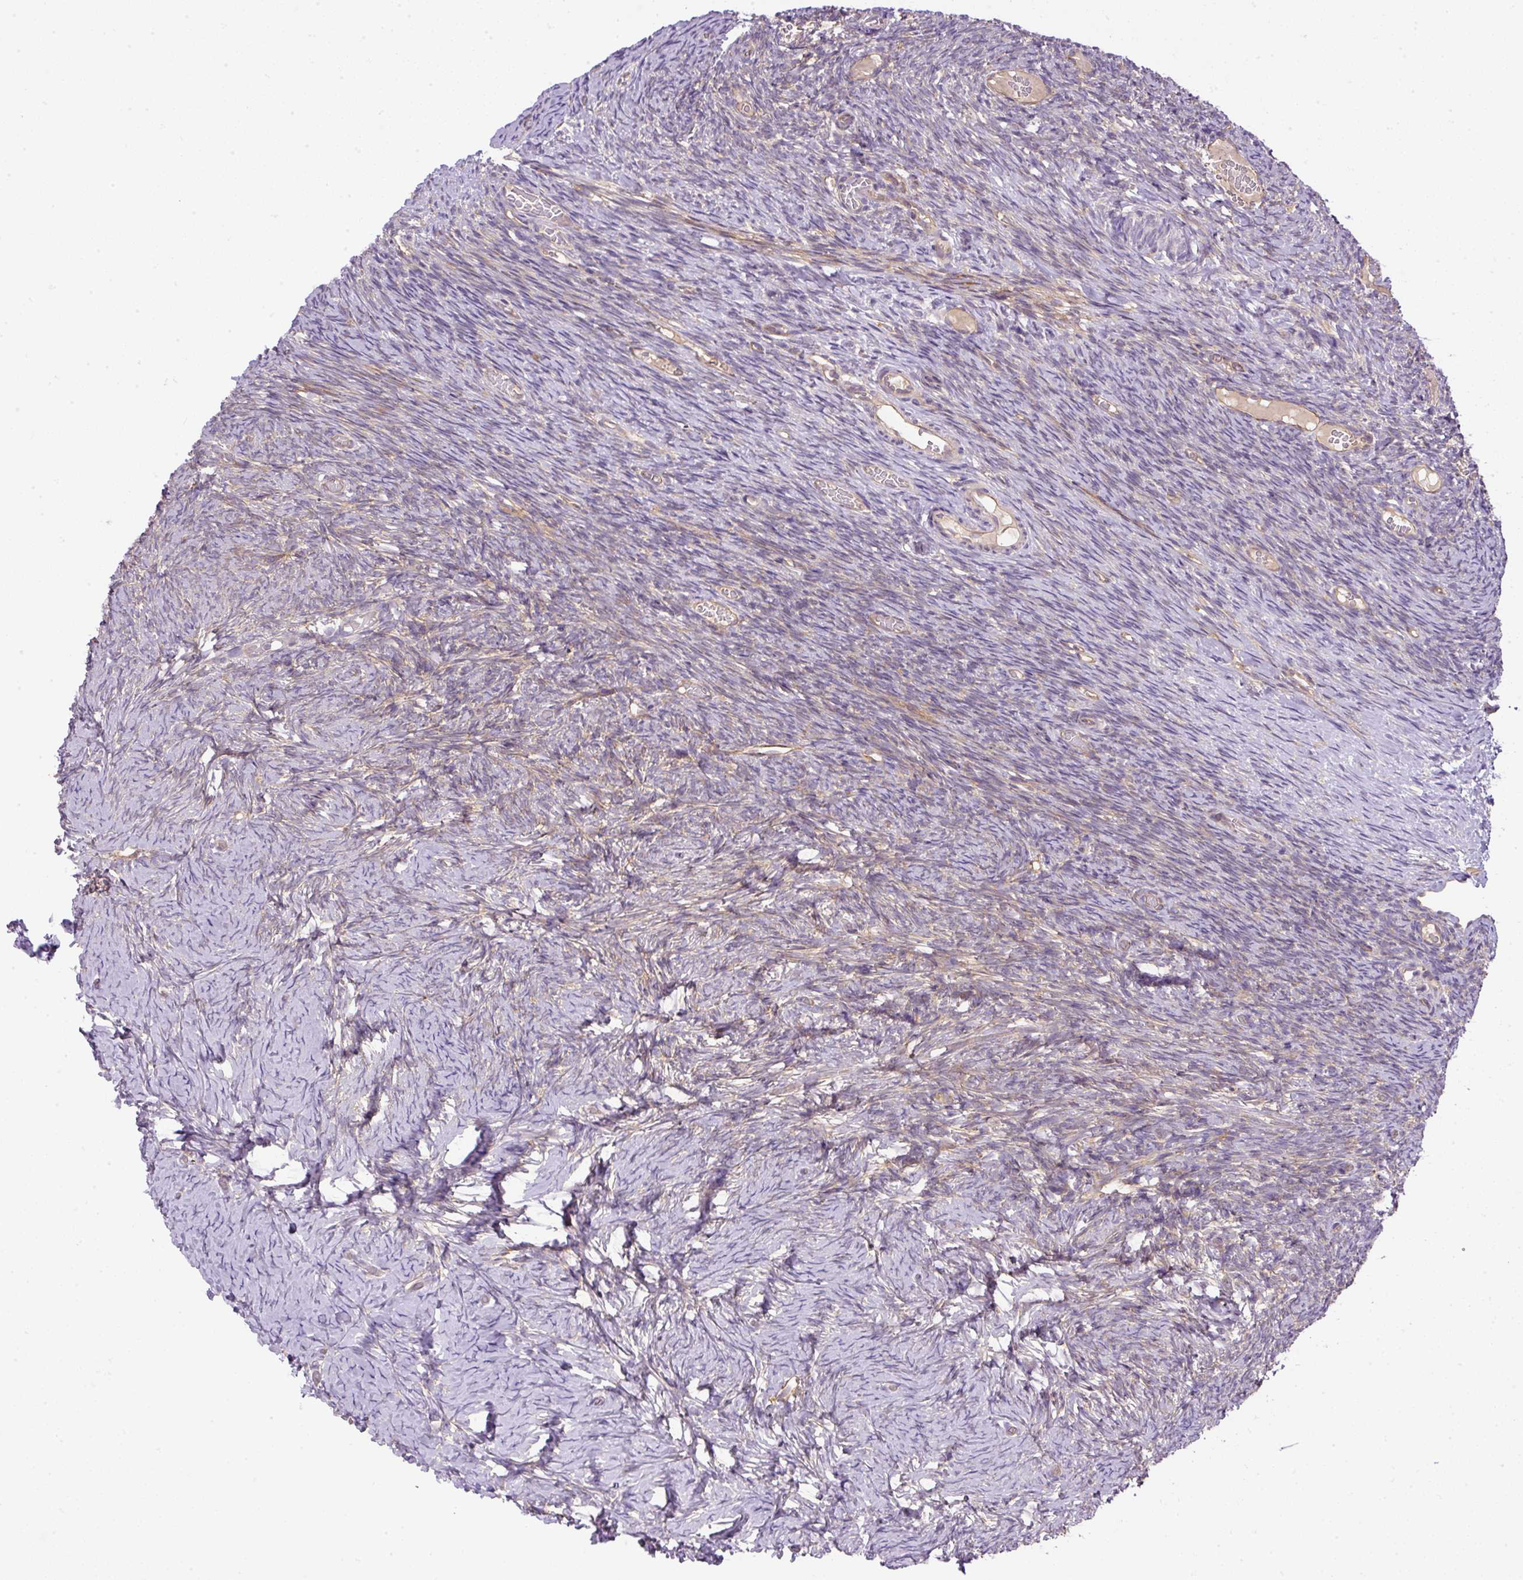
{"staining": {"intensity": "weak", "quantity": ">75%", "location": "cytoplasmic/membranous"}, "tissue": "ovary", "cell_type": "Follicle cells", "image_type": "normal", "snomed": [{"axis": "morphology", "description": "Normal tissue, NOS"}, {"axis": "topography", "description": "Ovary"}], "caption": "Follicle cells display weak cytoplasmic/membranous staining in about >75% of cells in benign ovary.", "gene": "DAPK1", "patient": {"sex": "female", "age": 39}}